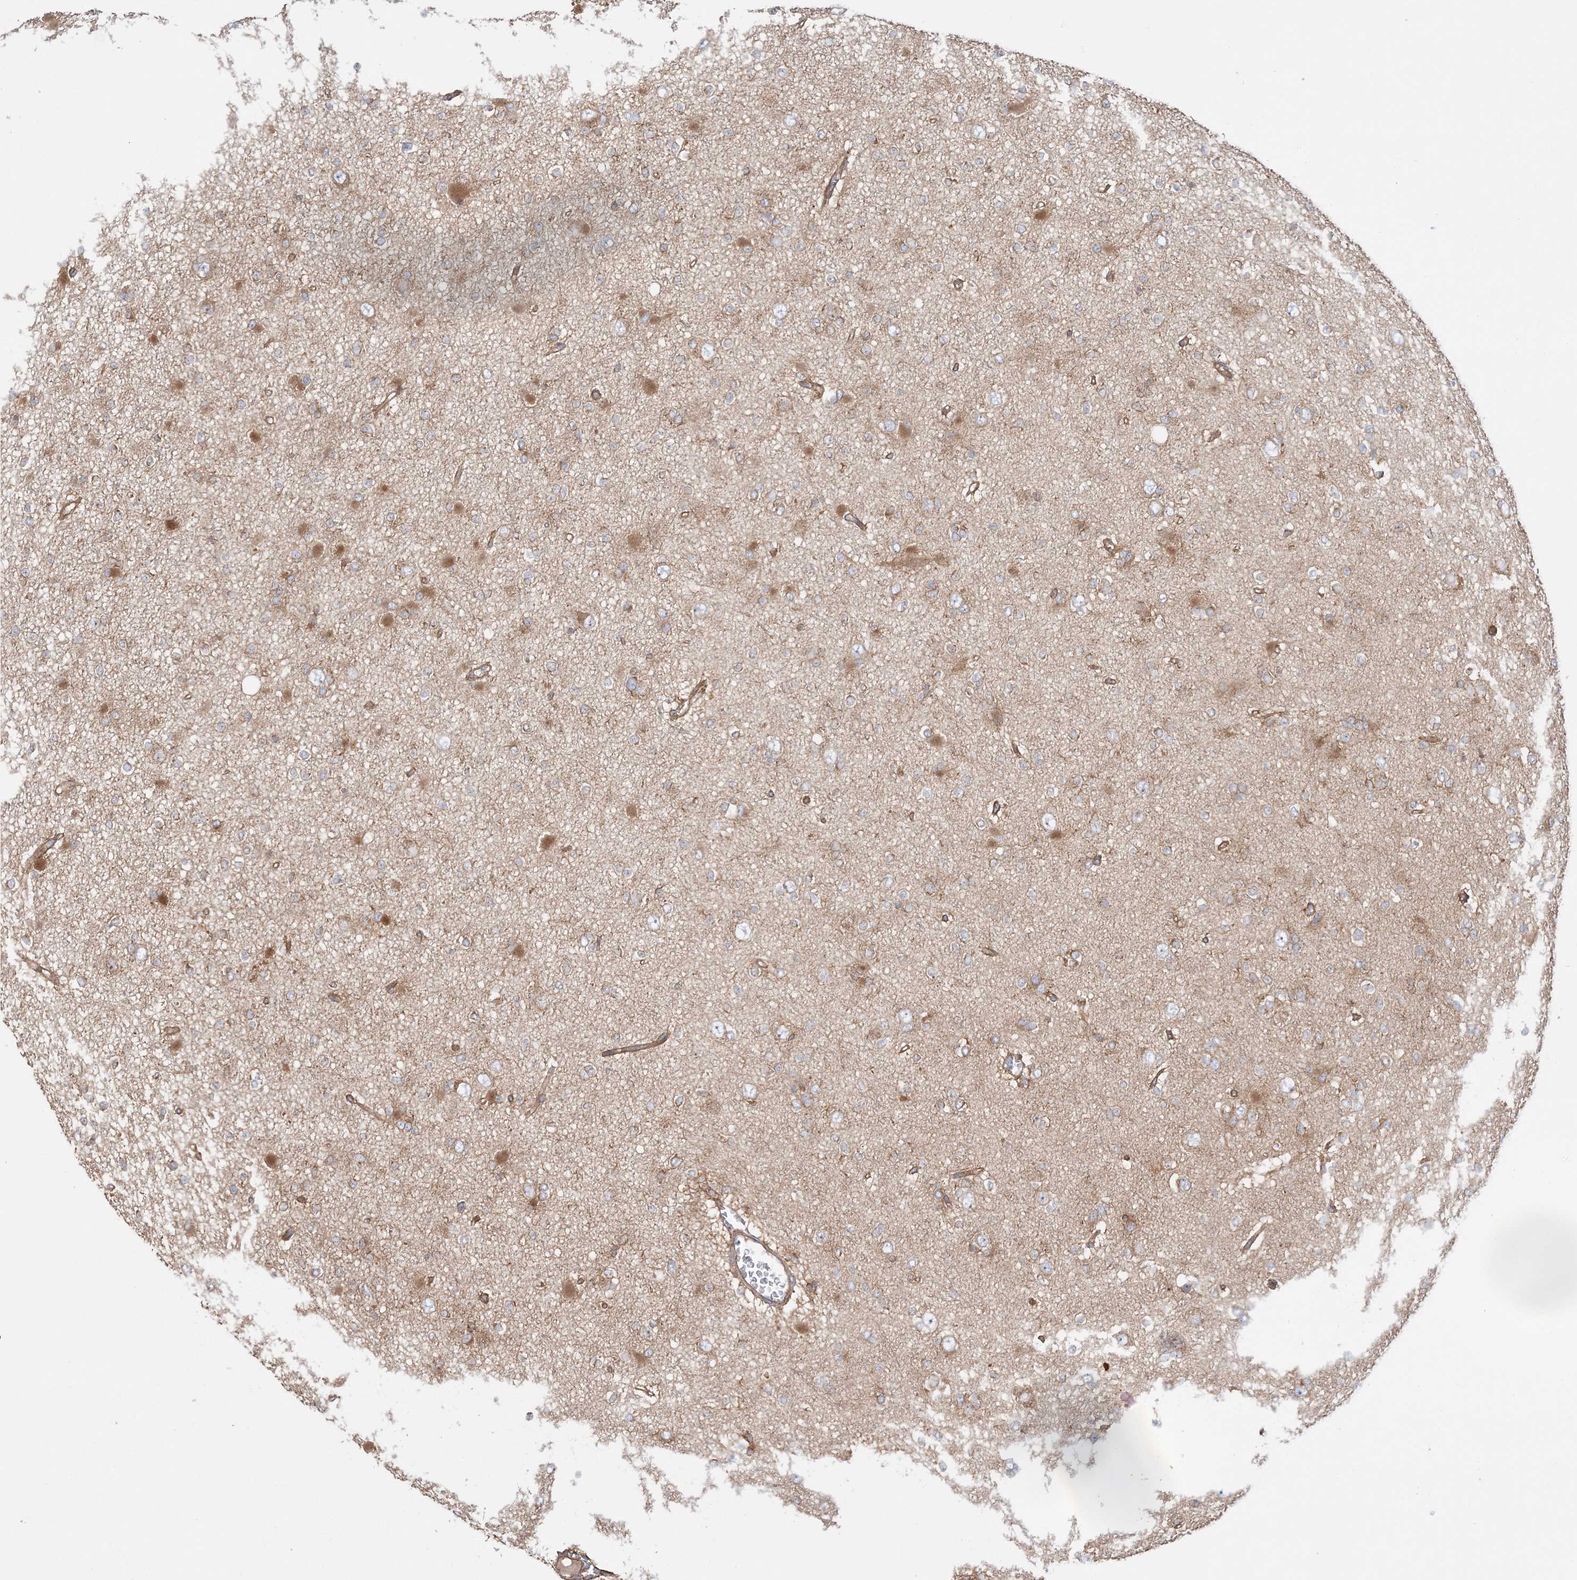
{"staining": {"intensity": "moderate", "quantity": "<25%", "location": "cytoplasmic/membranous"}, "tissue": "glioma", "cell_type": "Tumor cells", "image_type": "cancer", "snomed": [{"axis": "morphology", "description": "Glioma, malignant, Low grade"}, {"axis": "topography", "description": "Brain"}], "caption": "Low-grade glioma (malignant) stained with a brown dye shows moderate cytoplasmic/membranous positive positivity in about <25% of tumor cells.", "gene": "TBC1D5", "patient": {"sex": "female", "age": 22}}